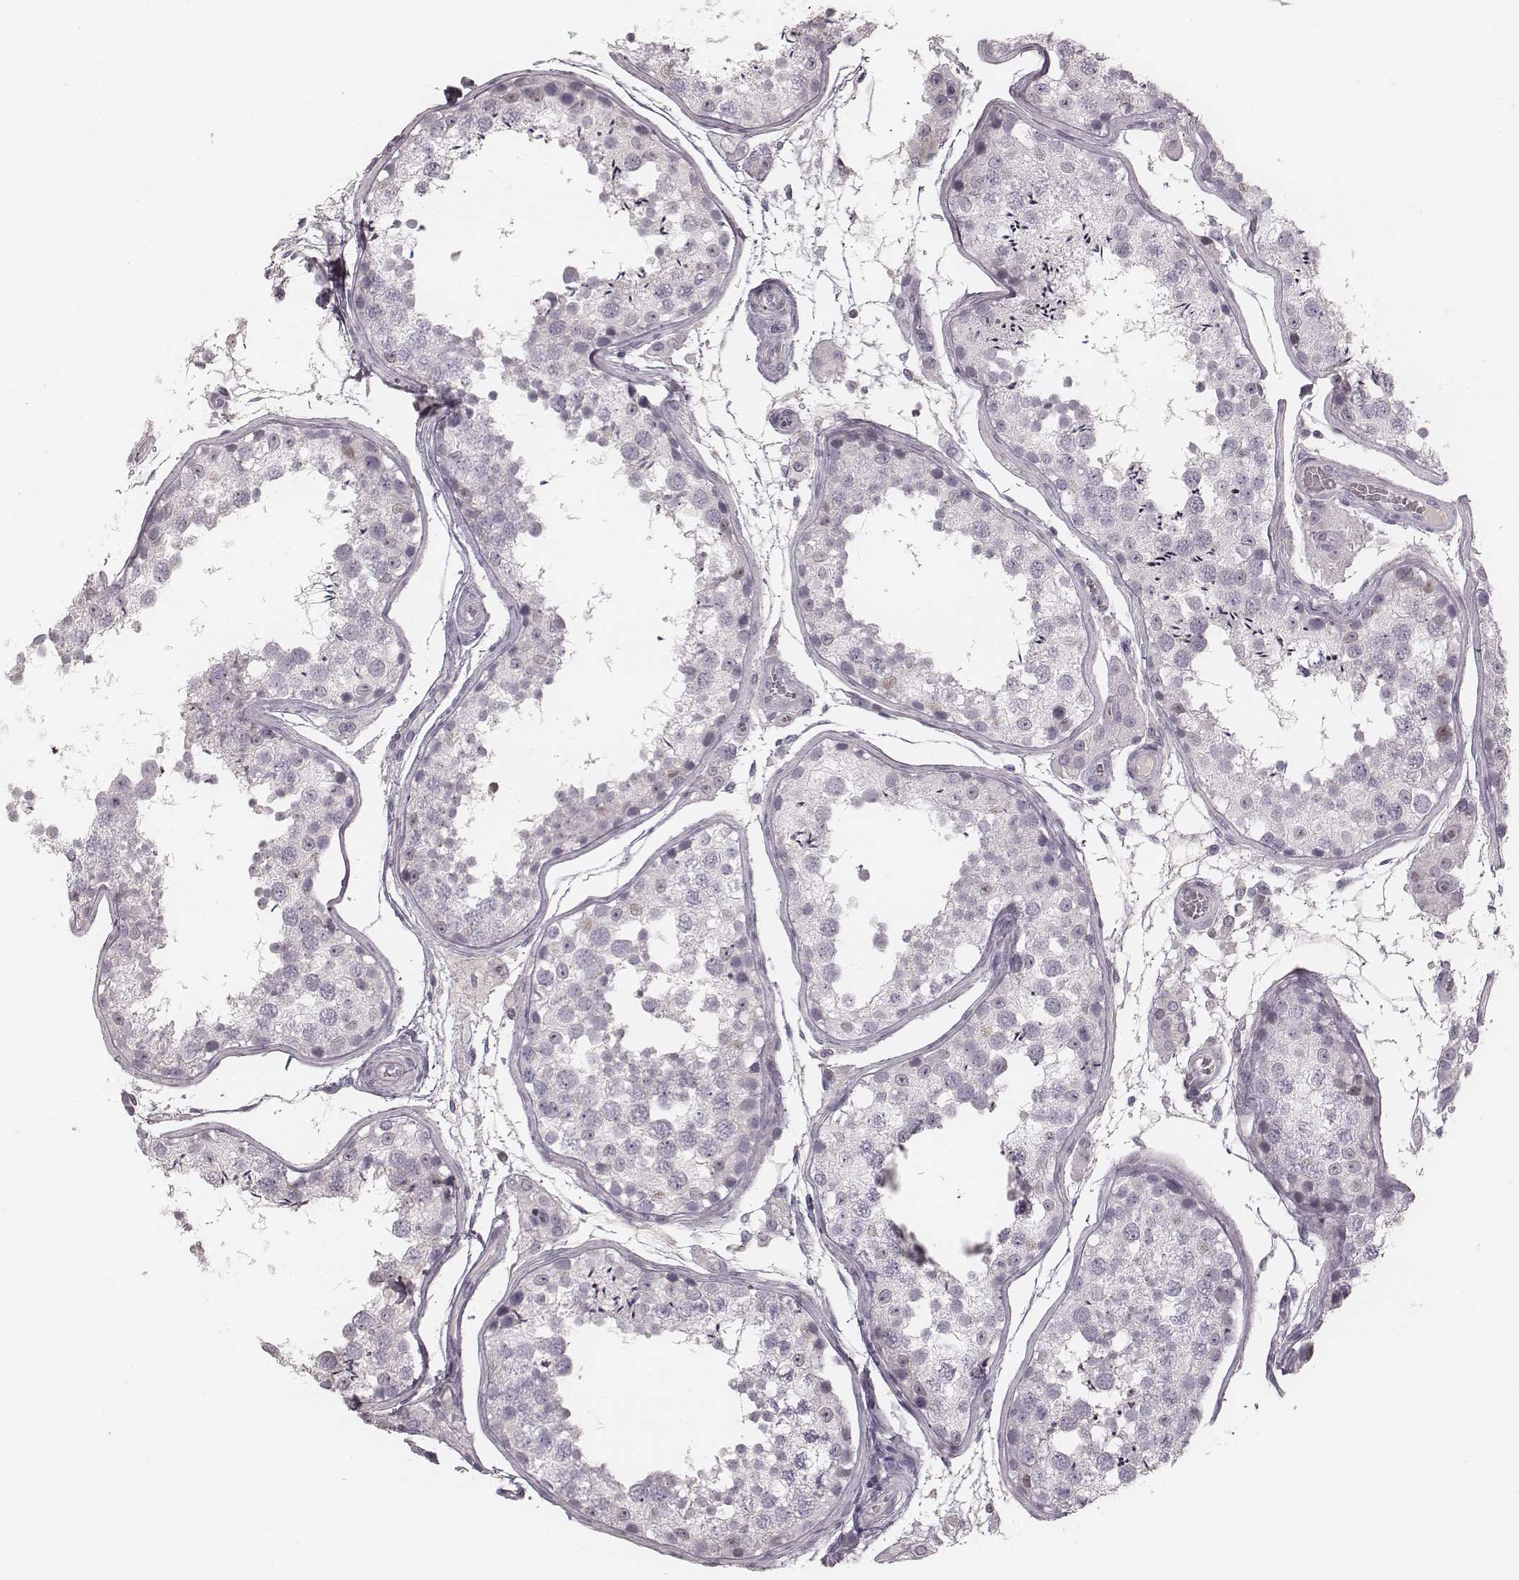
{"staining": {"intensity": "negative", "quantity": "none", "location": "none"}, "tissue": "testis", "cell_type": "Cells in seminiferous ducts", "image_type": "normal", "snomed": [{"axis": "morphology", "description": "Normal tissue, NOS"}, {"axis": "topography", "description": "Testis"}], "caption": "This is a photomicrograph of immunohistochemistry (IHC) staining of unremarkable testis, which shows no expression in cells in seminiferous ducts.", "gene": "S100Z", "patient": {"sex": "male", "age": 29}}